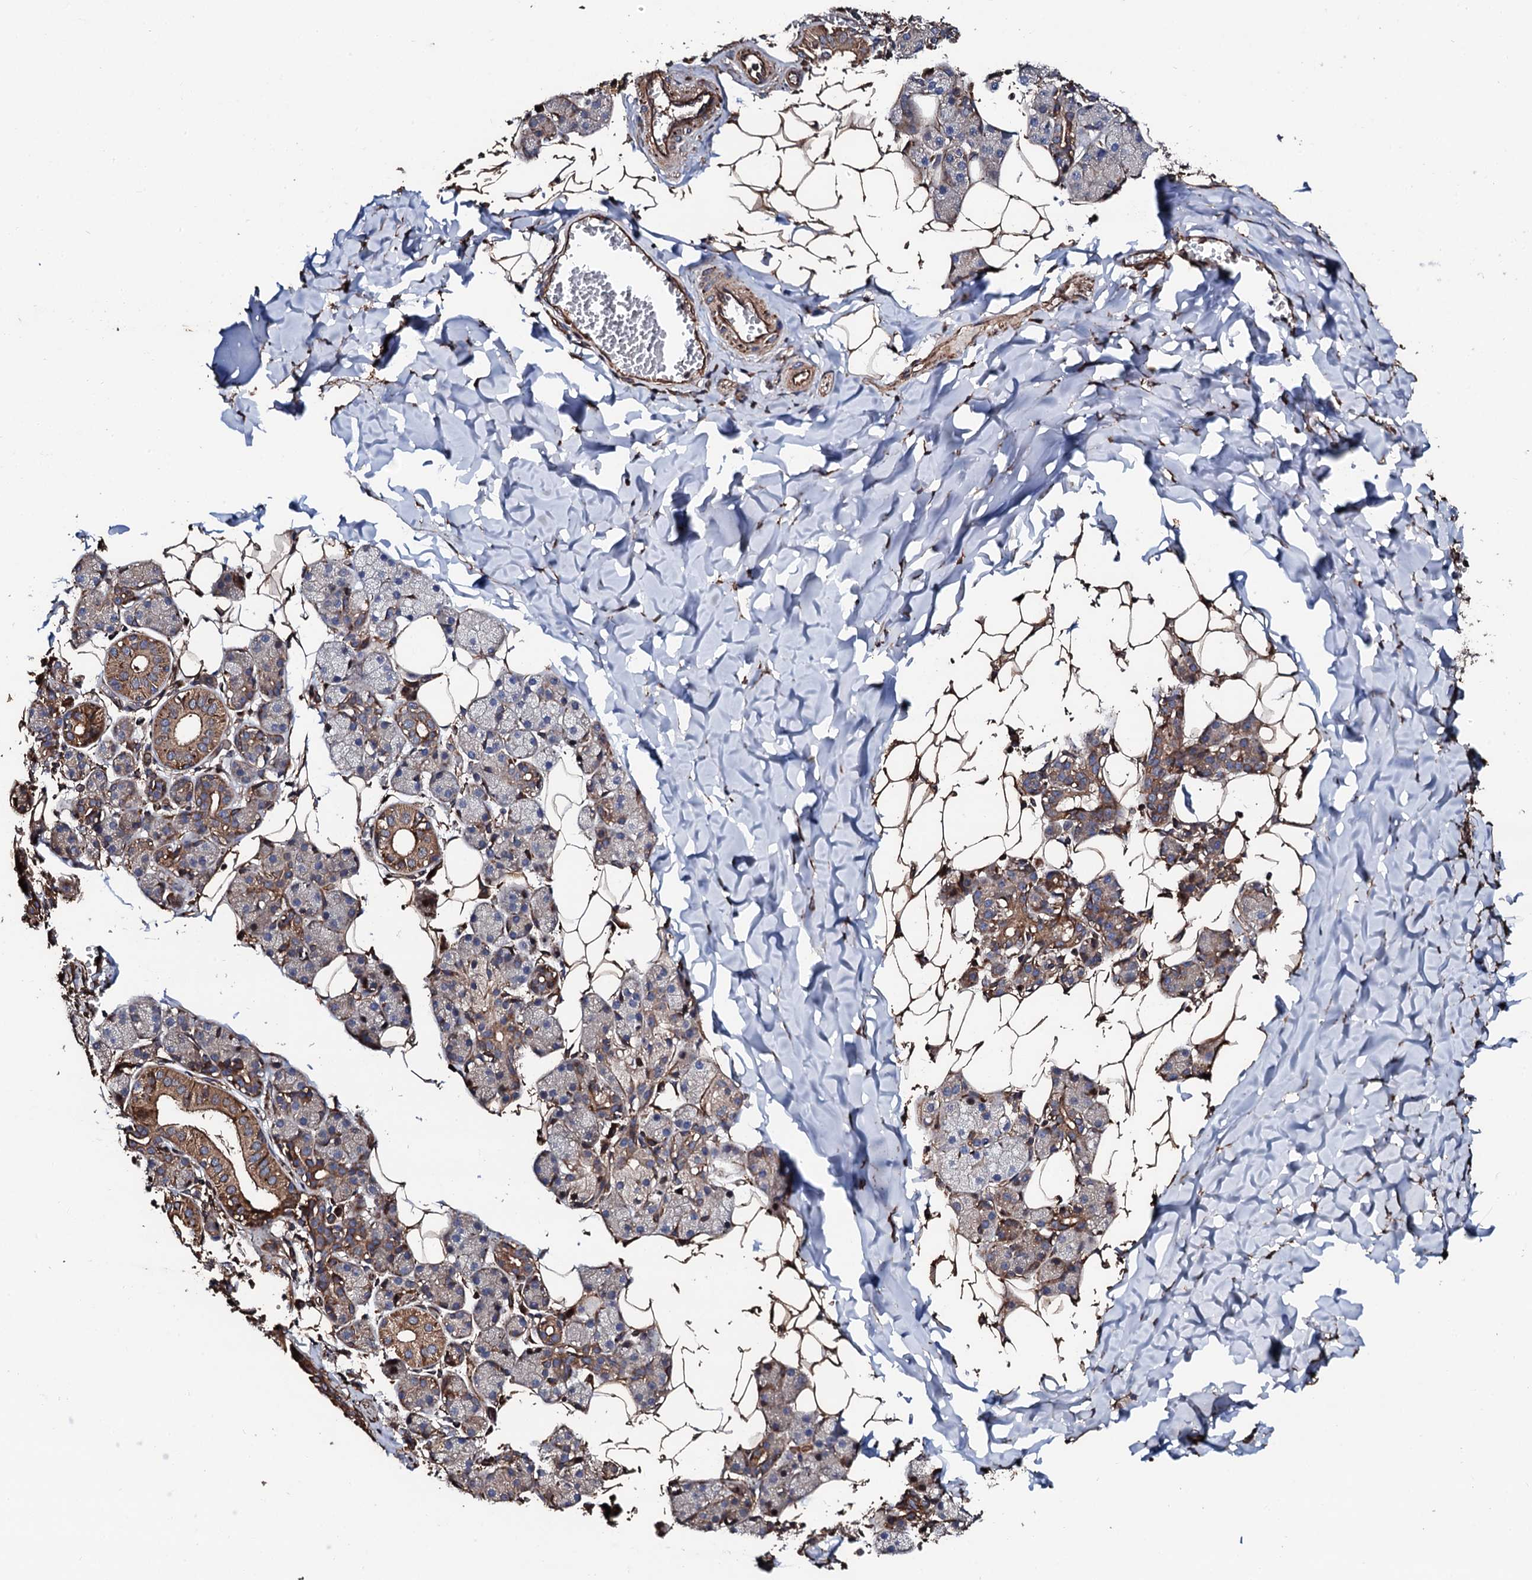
{"staining": {"intensity": "strong", "quantity": "<25%", "location": "cytoplasmic/membranous"}, "tissue": "salivary gland", "cell_type": "Glandular cells", "image_type": "normal", "snomed": [{"axis": "morphology", "description": "Normal tissue, NOS"}, {"axis": "topography", "description": "Salivary gland"}], "caption": "This photomicrograph demonstrates benign salivary gland stained with IHC to label a protein in brown. The cytoplasmic/membranous of glandular cells show strong positivity for the protein. Nuclei are counter-stained blue.", "gene": "CKAP5", "patient": {"sex": "female", "age": 33}}